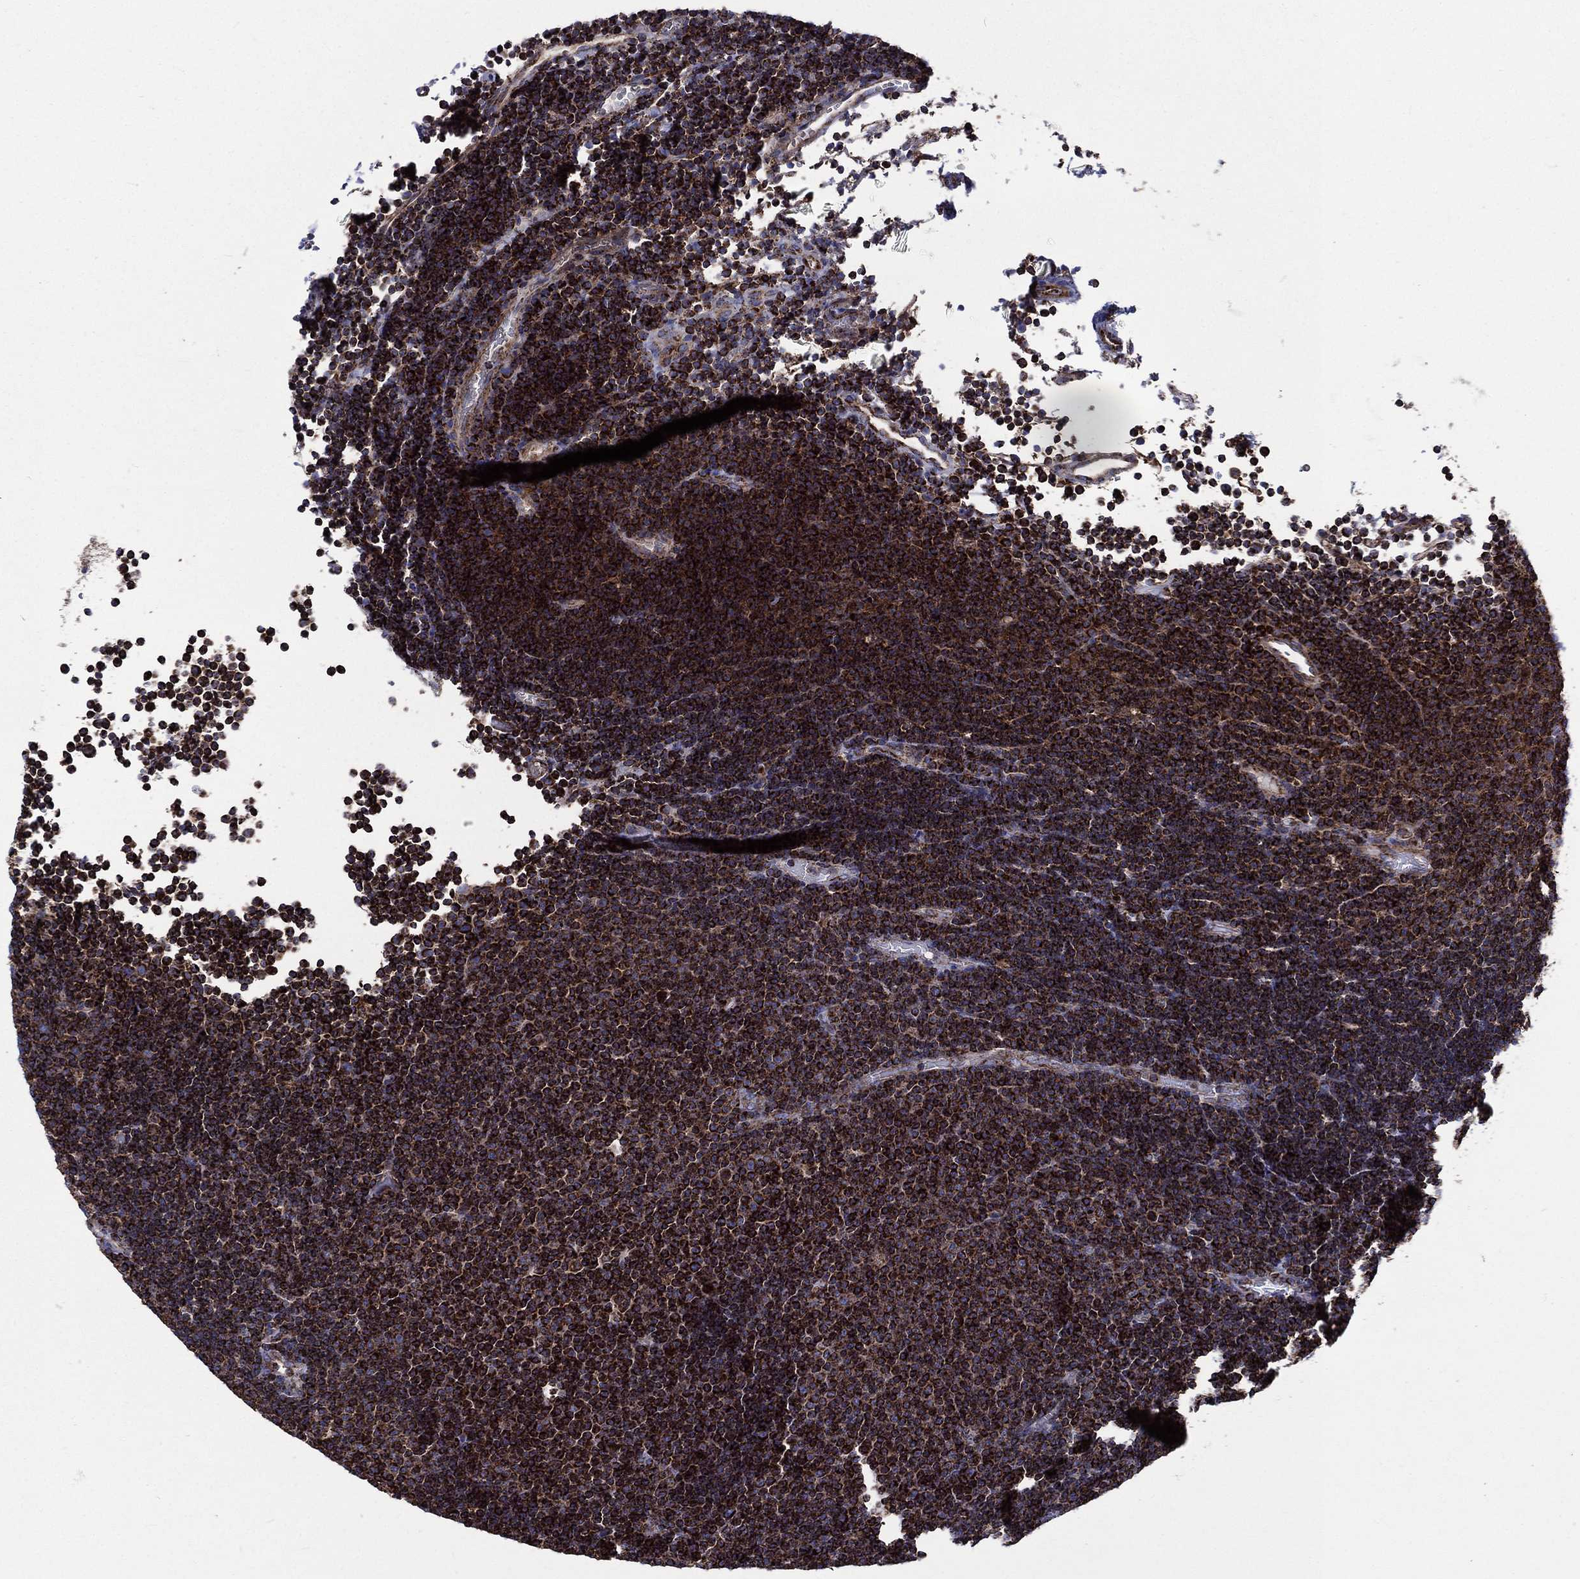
{"staining": {"intensity": "strong", "quantity": ">75%", "location": "cytoplasmic/membranous"}, "tissue": "lymphoma", "cell_type": "Tumor cells", "image_type": "cancer", "snomed": [{"axis": "morphology", "description": "Malignant lymphoma, non-Hodgkin's type, Low grade"}, {"axis": "topography", "description": "Brain"}], "caption": "Protein staining displays strong cytoplasmic/membranous positivity in approximately >75% of tumor cells in lymphoma.", "gene": "ANKRD37", "patient": {"sex": "female", "age": 66}}